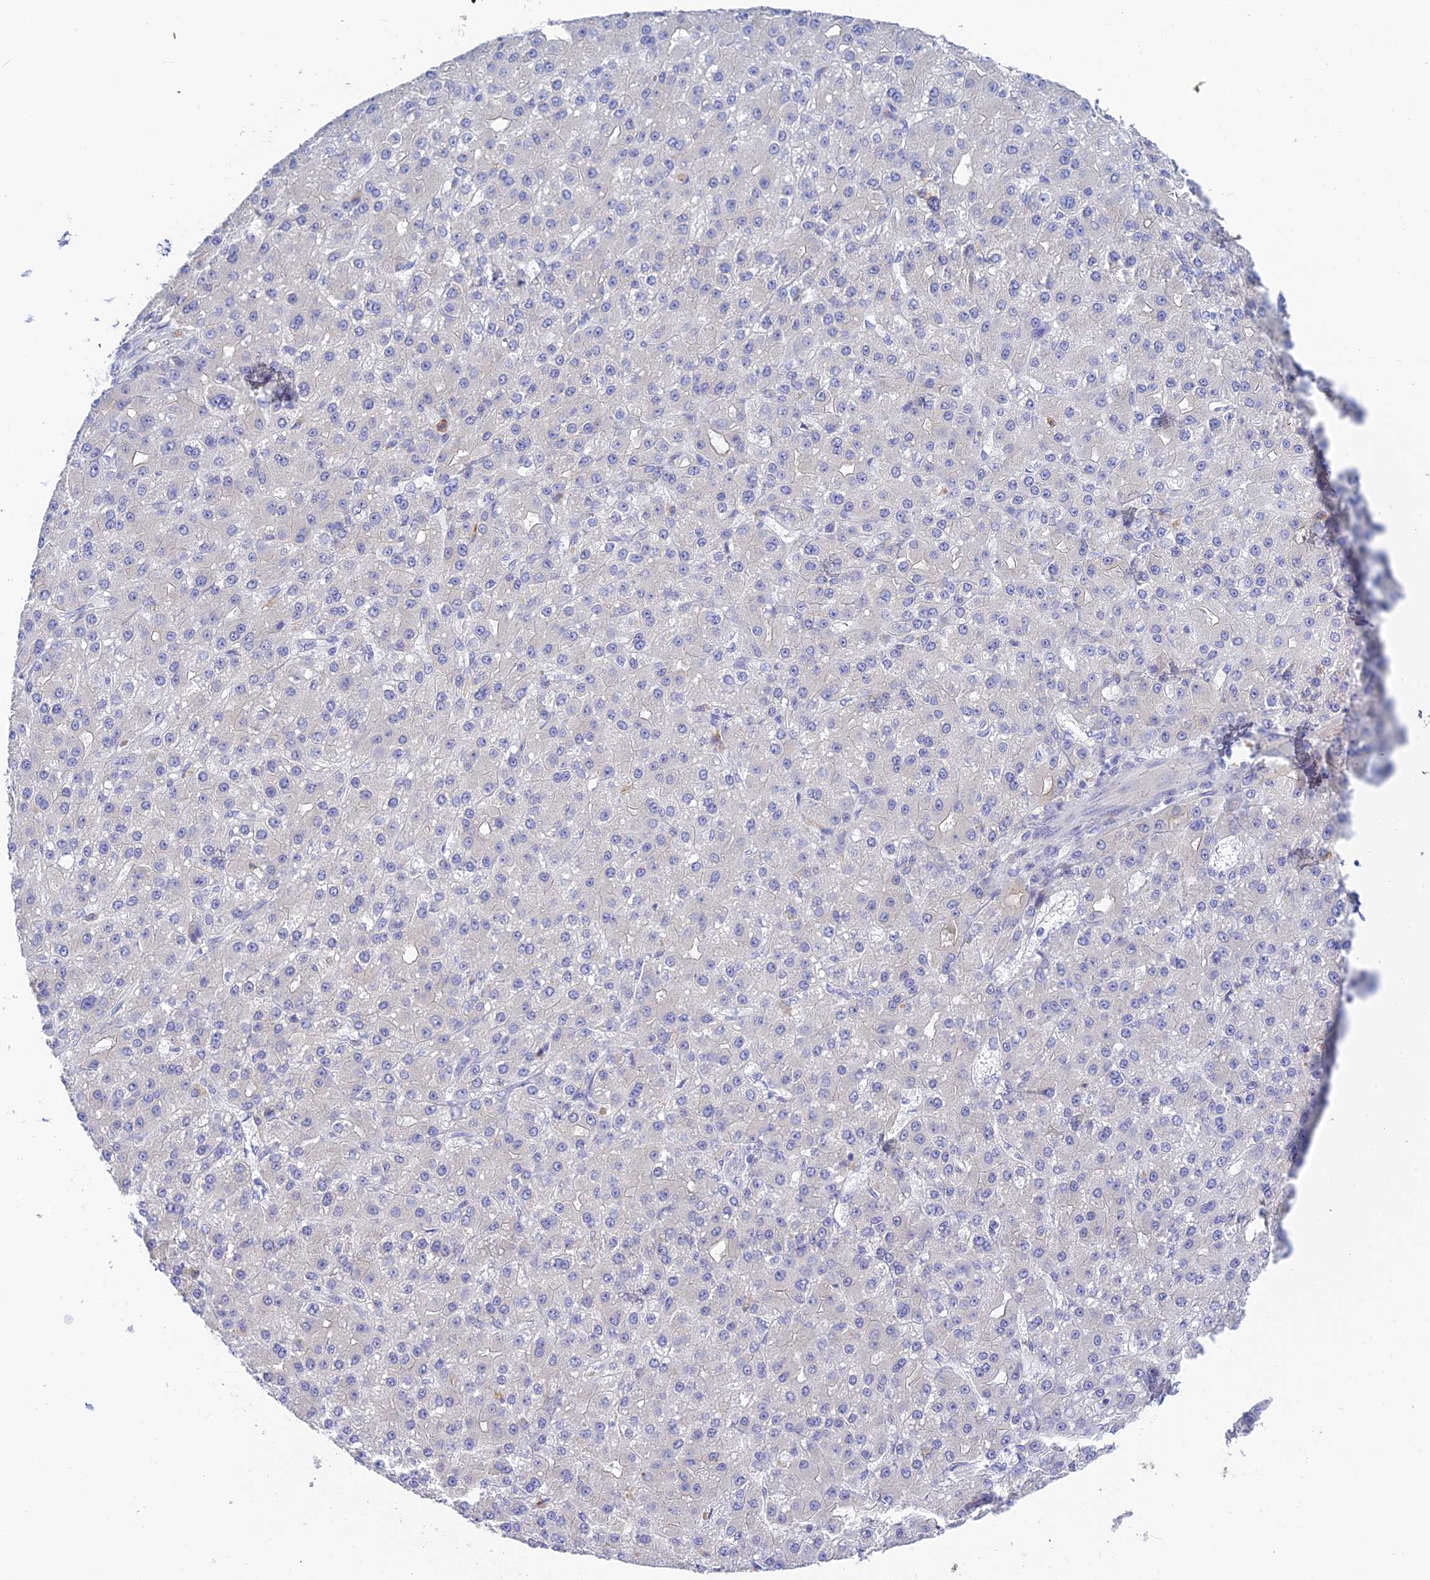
{"staining": {"intensity": "negative", "quantity": "none", "location": "none"}, "tissue": "liver cancer", "cell_type": "Tumor cells", "image_type": "cancer", "snomed": [{"axis": "morphology", "description": "Carcinoma, Hepatocellular, NOS"}, {"axis": "topography", "description": "Liver"}], "caption": "DAB (3,3'-diaminobenzidine) immunohistochemical staining of hepatocellular carcinoma (liver) displays no significant positivity in tumor cells. (Stains: DAB immunohistochemistry with hematoxylin counter stain, Microscopy: brightfield microscopy at high magnification).", "gene": "INTS13", "patient": {"sex": "male", "age": 67}}